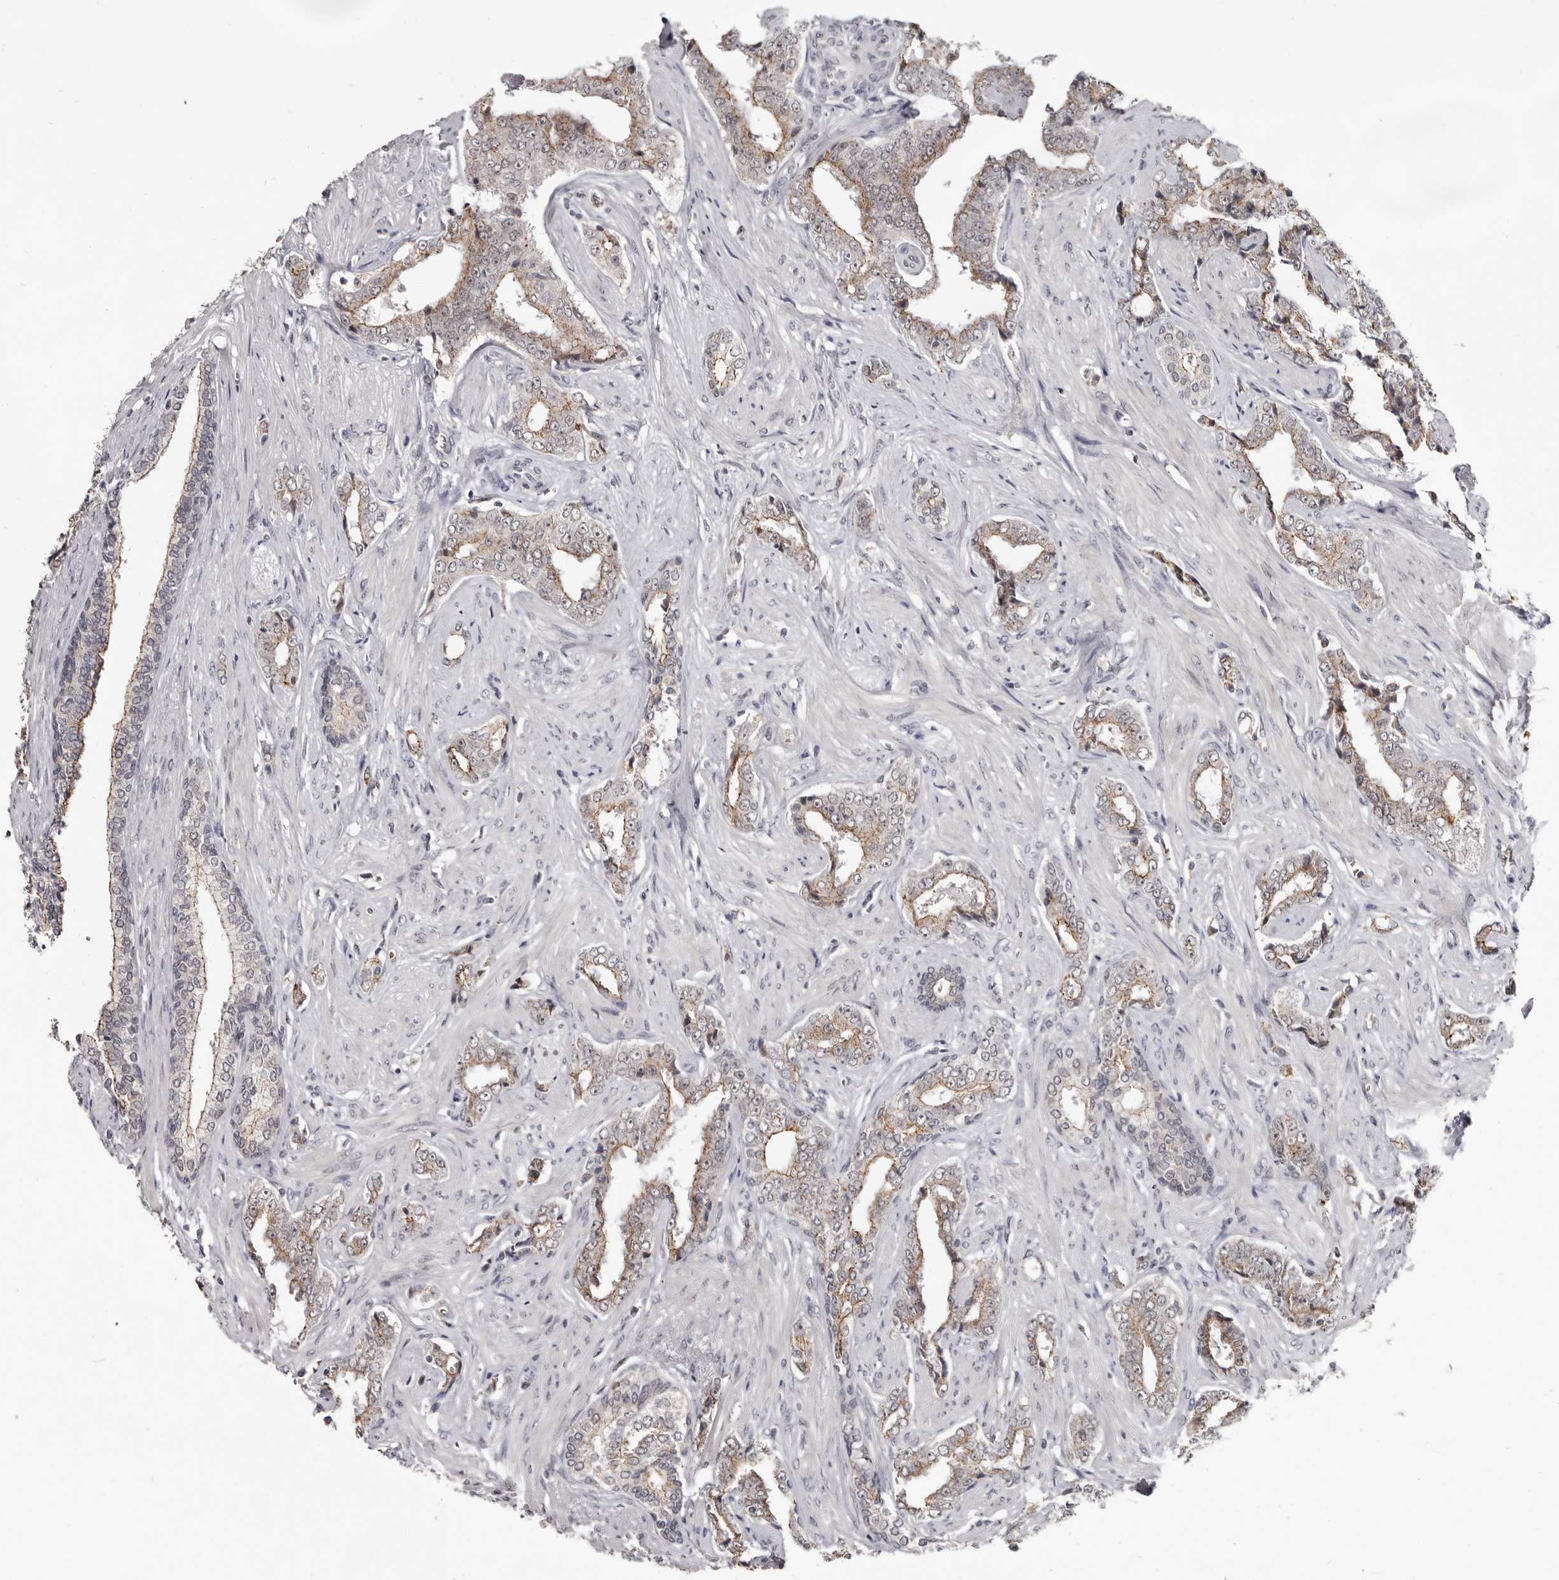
{"staining": {"intensity": "moderate", "quantity": ">75%", "location": "cytoplasmic/membranous"}, "tissue": "prostate cancer", "cell_type": "Tumor cells", "image_type": "cancer", "snomed": [{"axis": "morphology", "description": "Adenocarcinoma, High grade"}, {"axis": "topography", "description": "Prostate"}], "caption": "This is an image of IHC staining of prostate adenocarcinoma (high-grade), which shows moderate staining in the cytoplasmic/membranous of tumor cells.", "gene": "CGN", "patient": {"sex": "male", "age": 71}}